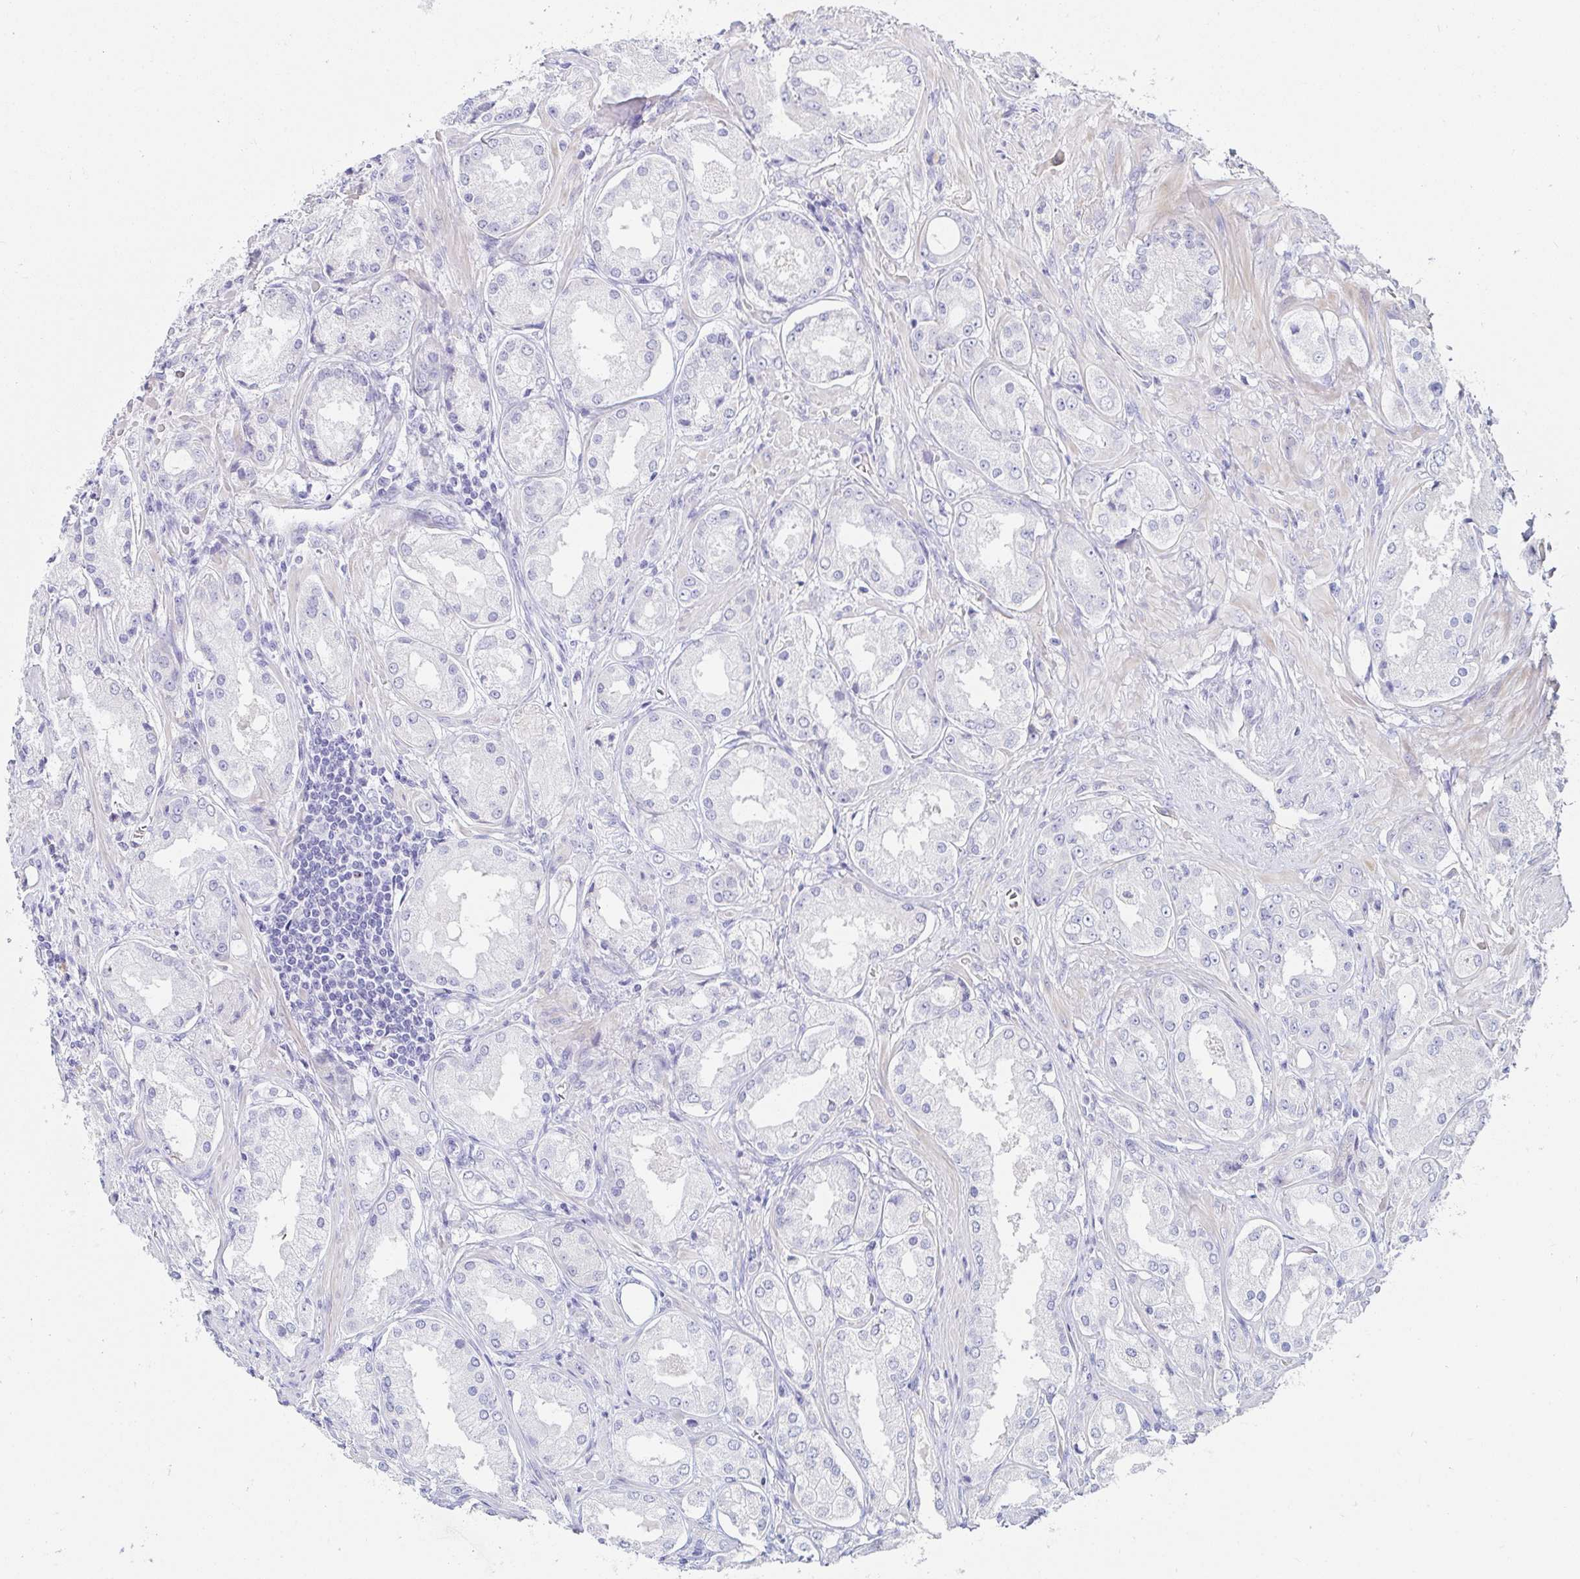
{"staining": {"intensity": "negative", "quantity": "none", "location": "none"}, "tissue": "prostate cancer", "cell_type": "Tumor cells", "image_type": "cancer", "snomed": [{"axis": "morphology", "description": "Adenocarcinoma, Low grade"}, {"axis": "topography", "description": "Prostate"}], "caption": "Immunohistochemistry (IHC) image of prostate cancer (adenocarcinoma (low-grade)) stained for a protein (brown), which shows no staining in tumor cells.", "gene": "C4orf17", "patient": {"sex": "male", "age": 68}}